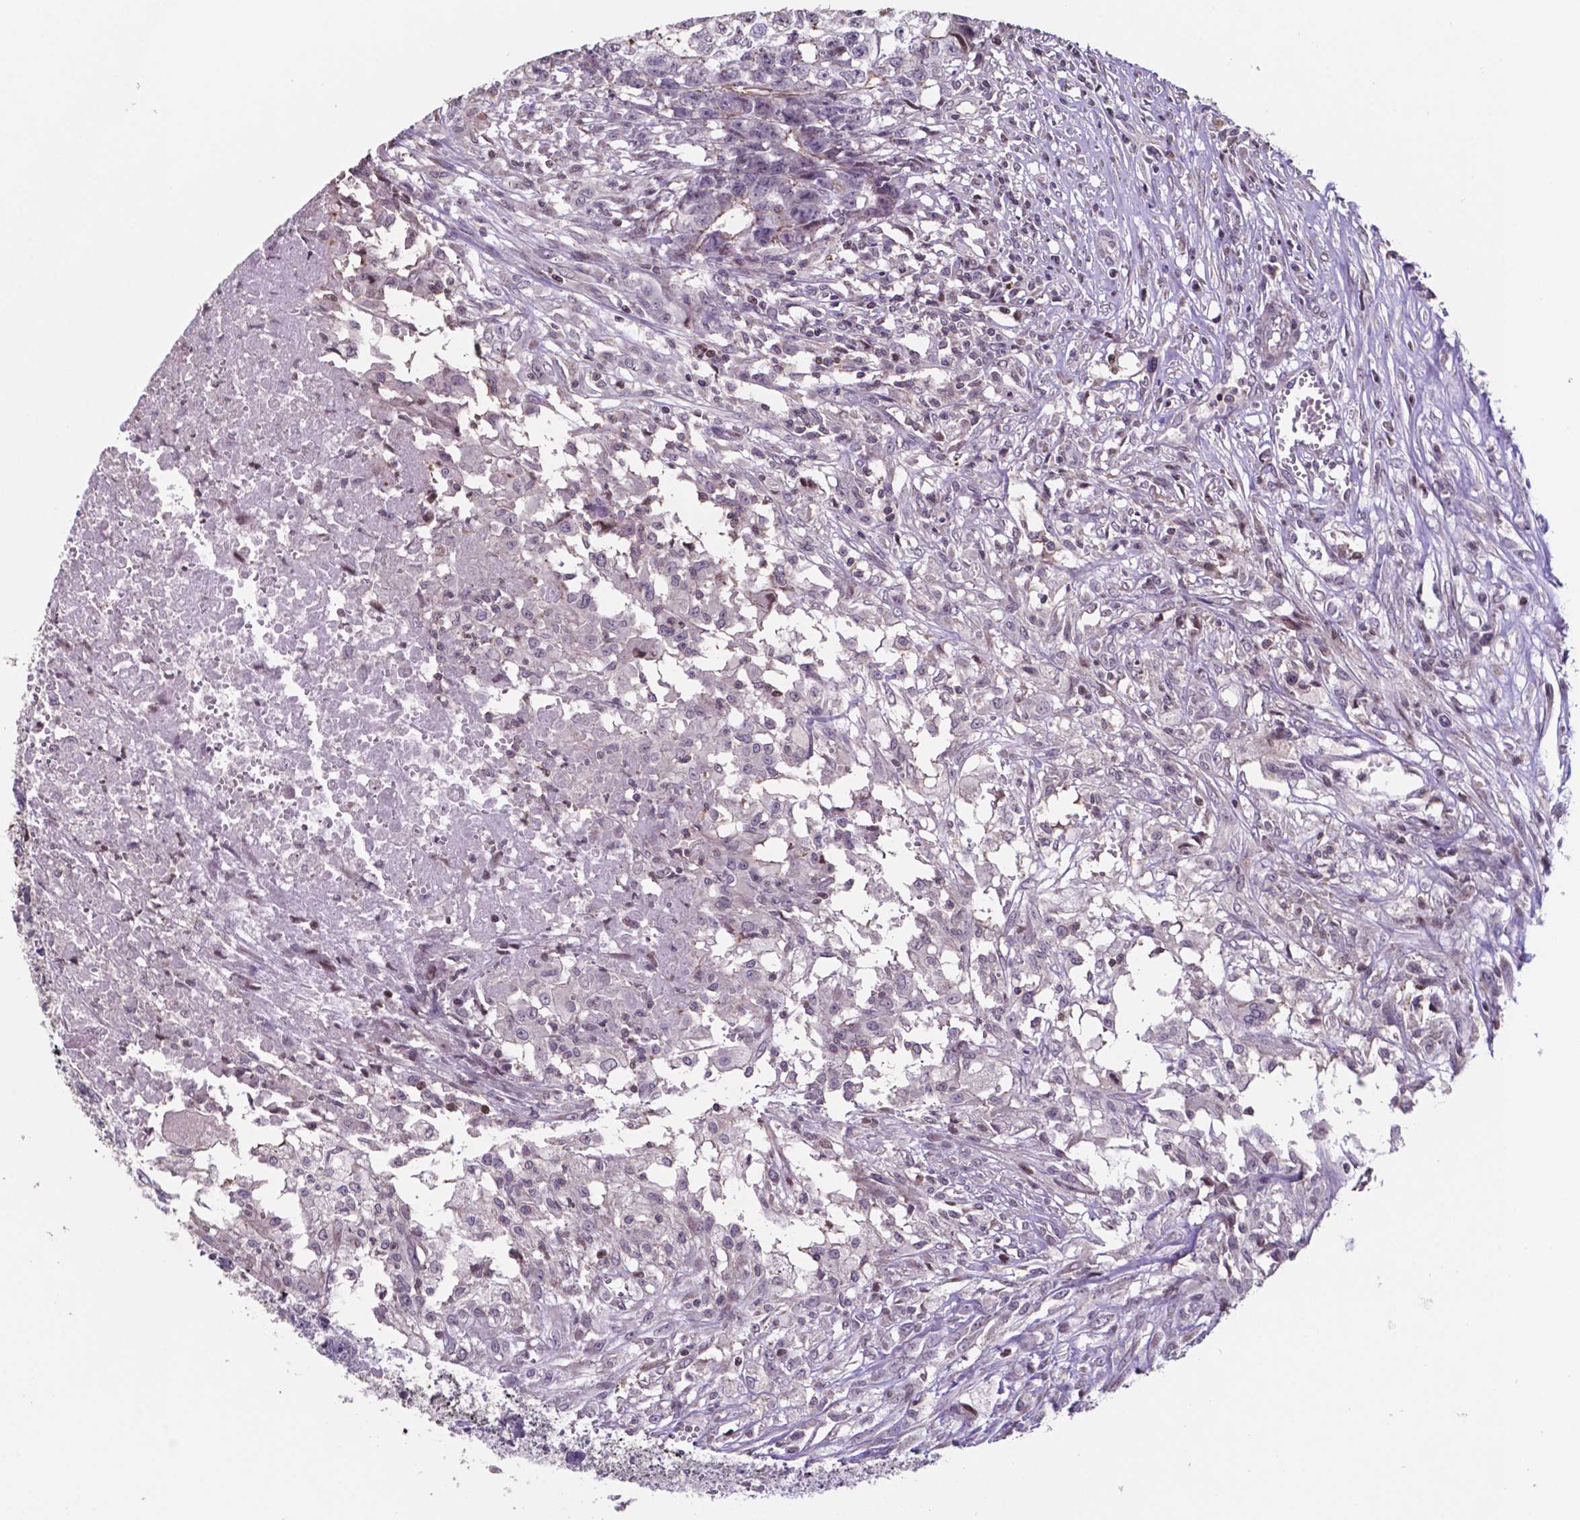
{"staining": {"intensity": "weak", "quantity": "<25%", "location": "cytoplasmic/membranous"}, "tissue": "testis cancer", "cell_type": "Tumor cells", "image_type": "cancer", "snomed": [{"axis": "morphology", "description": "Carcinoma, Embryonal, NOS"}, {"axis": "morphology", "description": "Teratoma, malignant, NOS"}, {"axis": "topography", "description": "Testis"}], "caption": "The photomicrograph exhibits no significant positivity in tumor cells of testis teratoma (malignant).", "gene": "MLC1", "patient": {"sex": "male", "age": 24}}